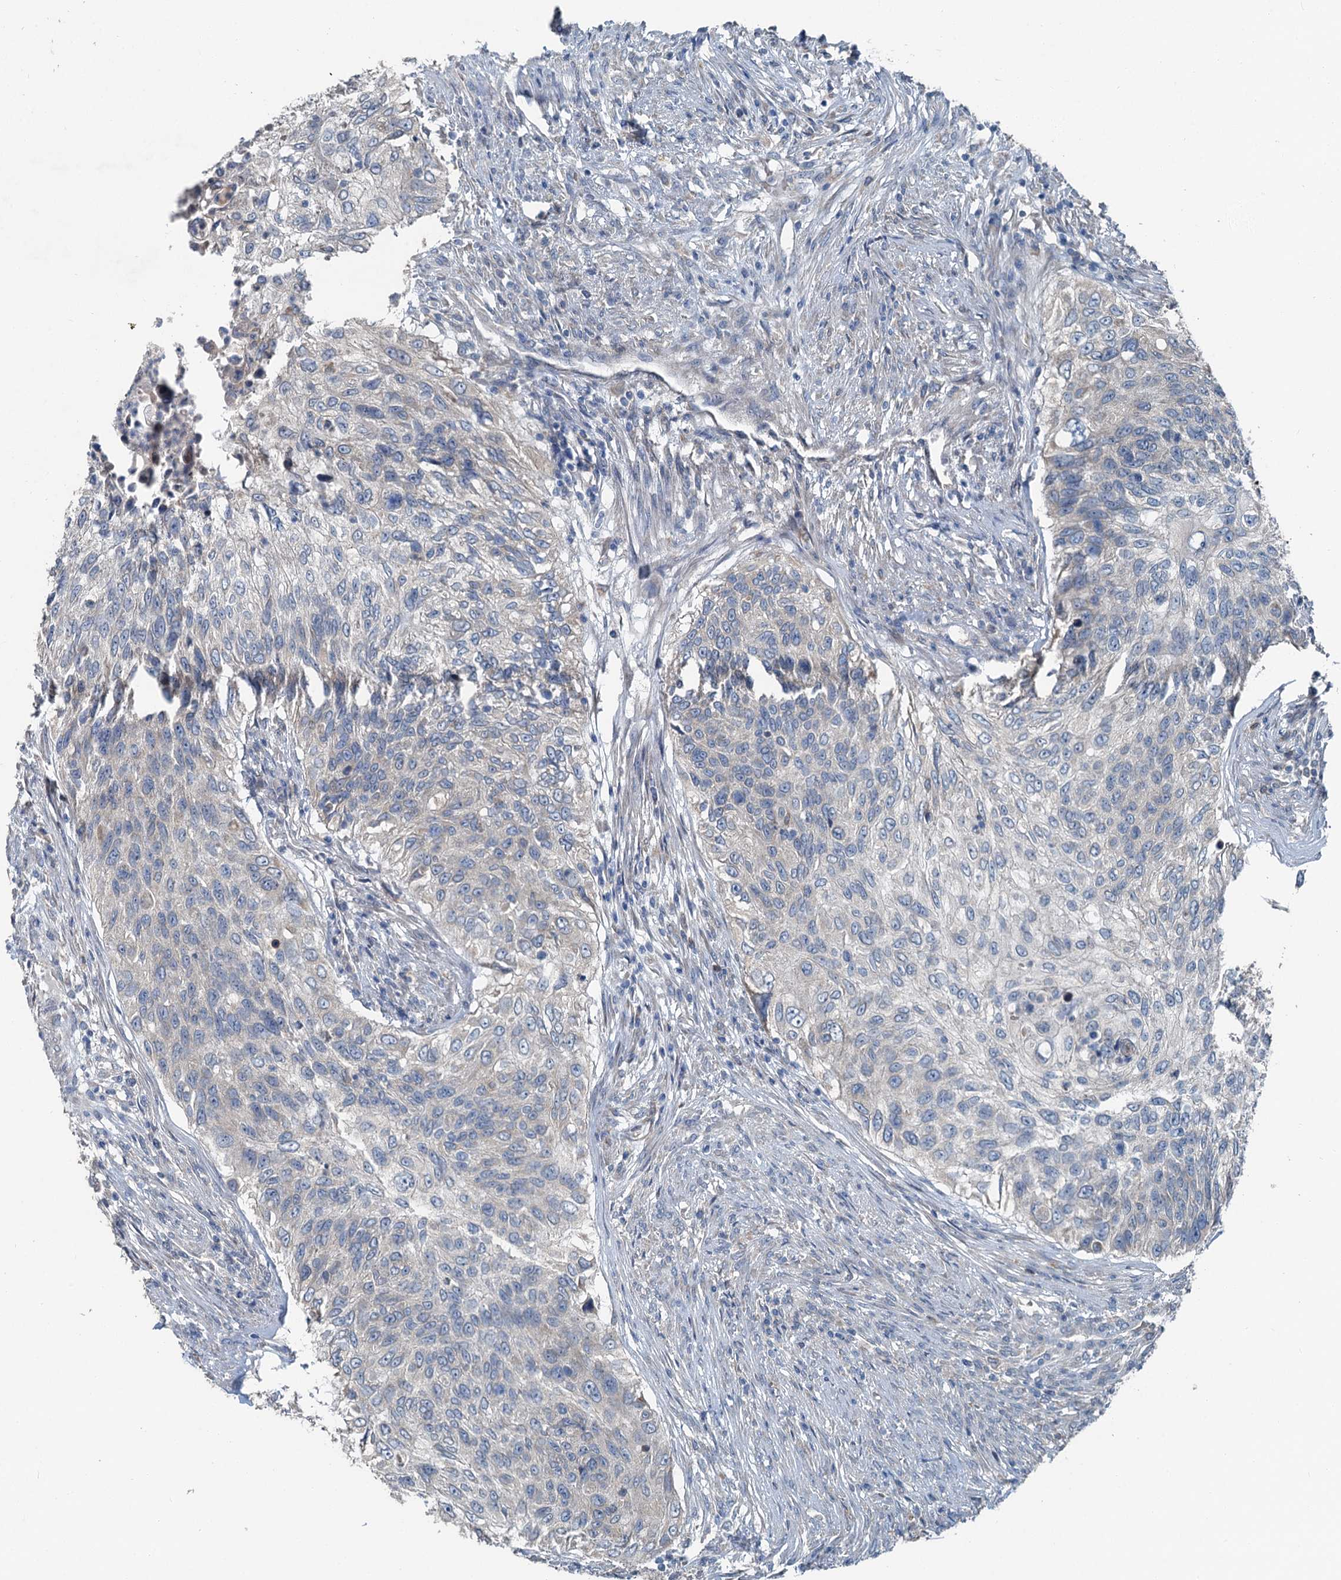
{"staining": {"intensity": "negative", "quantity": "none", "location": "none"}, "tissue": "urothelial cancer", "cell_type": "Tumor cells", "image_type": "cancer", "snomed": [{"axis": "morphology", "description": "Urothelial carcinoma, High grade"}, {"axis": "topography", "description": "Urinary bladder"}], "caption": "Immunohistochemical staining of human urothelial cancer demonstrates no significant expression in tumor cells.", "gene": "C6orf120", "patient": {"sex": "female", "age": 60}}